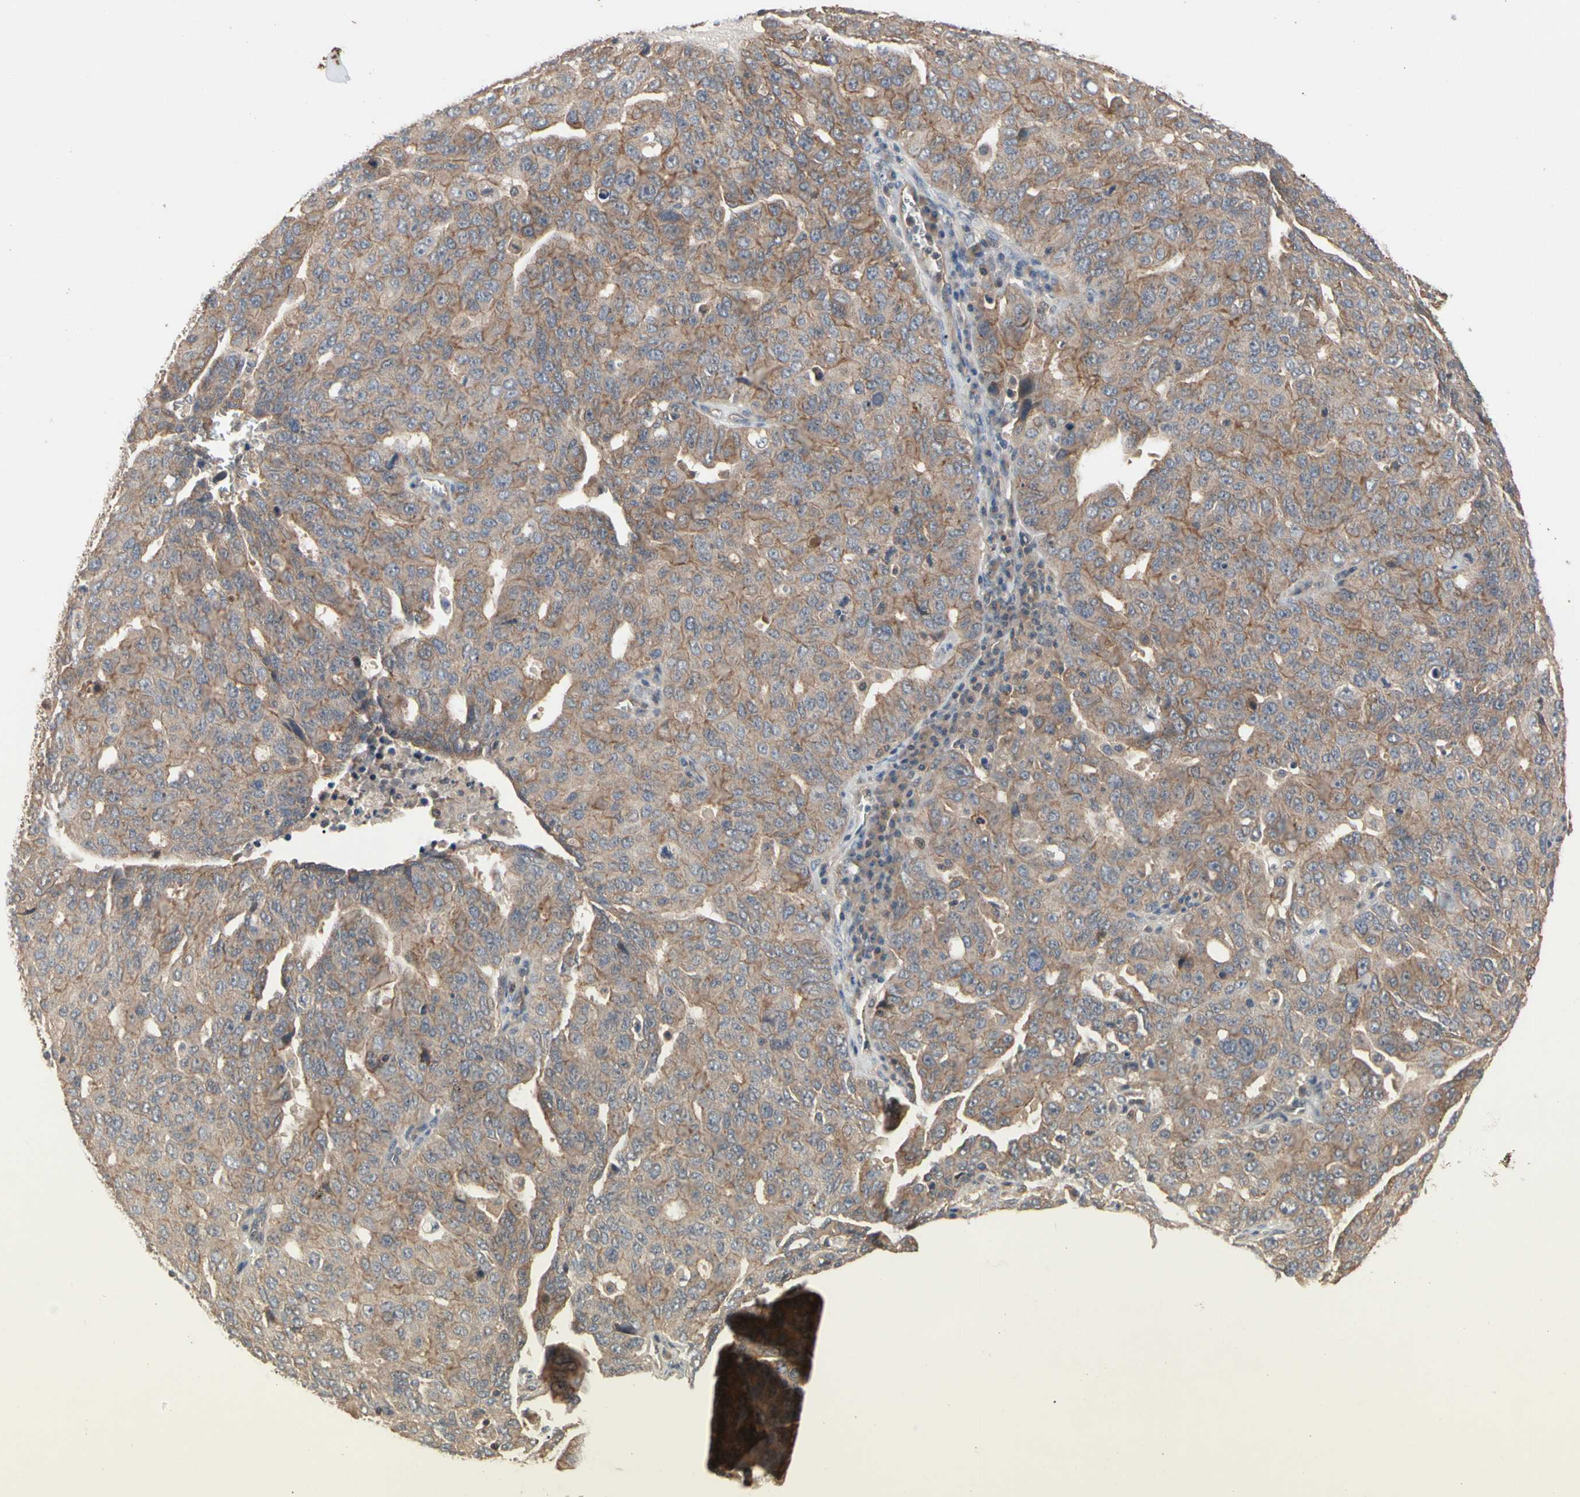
{"staining": {"intensity": "moderate", "quantity": ">75%", "location": "cytoplasmic/membranous"}, "tissue": "ovarian cancer", "cell_type": "Tumor cells", "image_type": "cancer", "snomed": [{"axis": "morphology", "description": "Carcinoma, endometroid"}, {"axis": "topography", "description": "Ovary"}], "caption": "Moderate cytoplasmic/membranous staining for a protein is seen in about >75% of tumor cells of endometroid carcinoma (ovarian) using IHC.", "gene": "DPP8", "patient": {"sex": "female", "age": 62}}